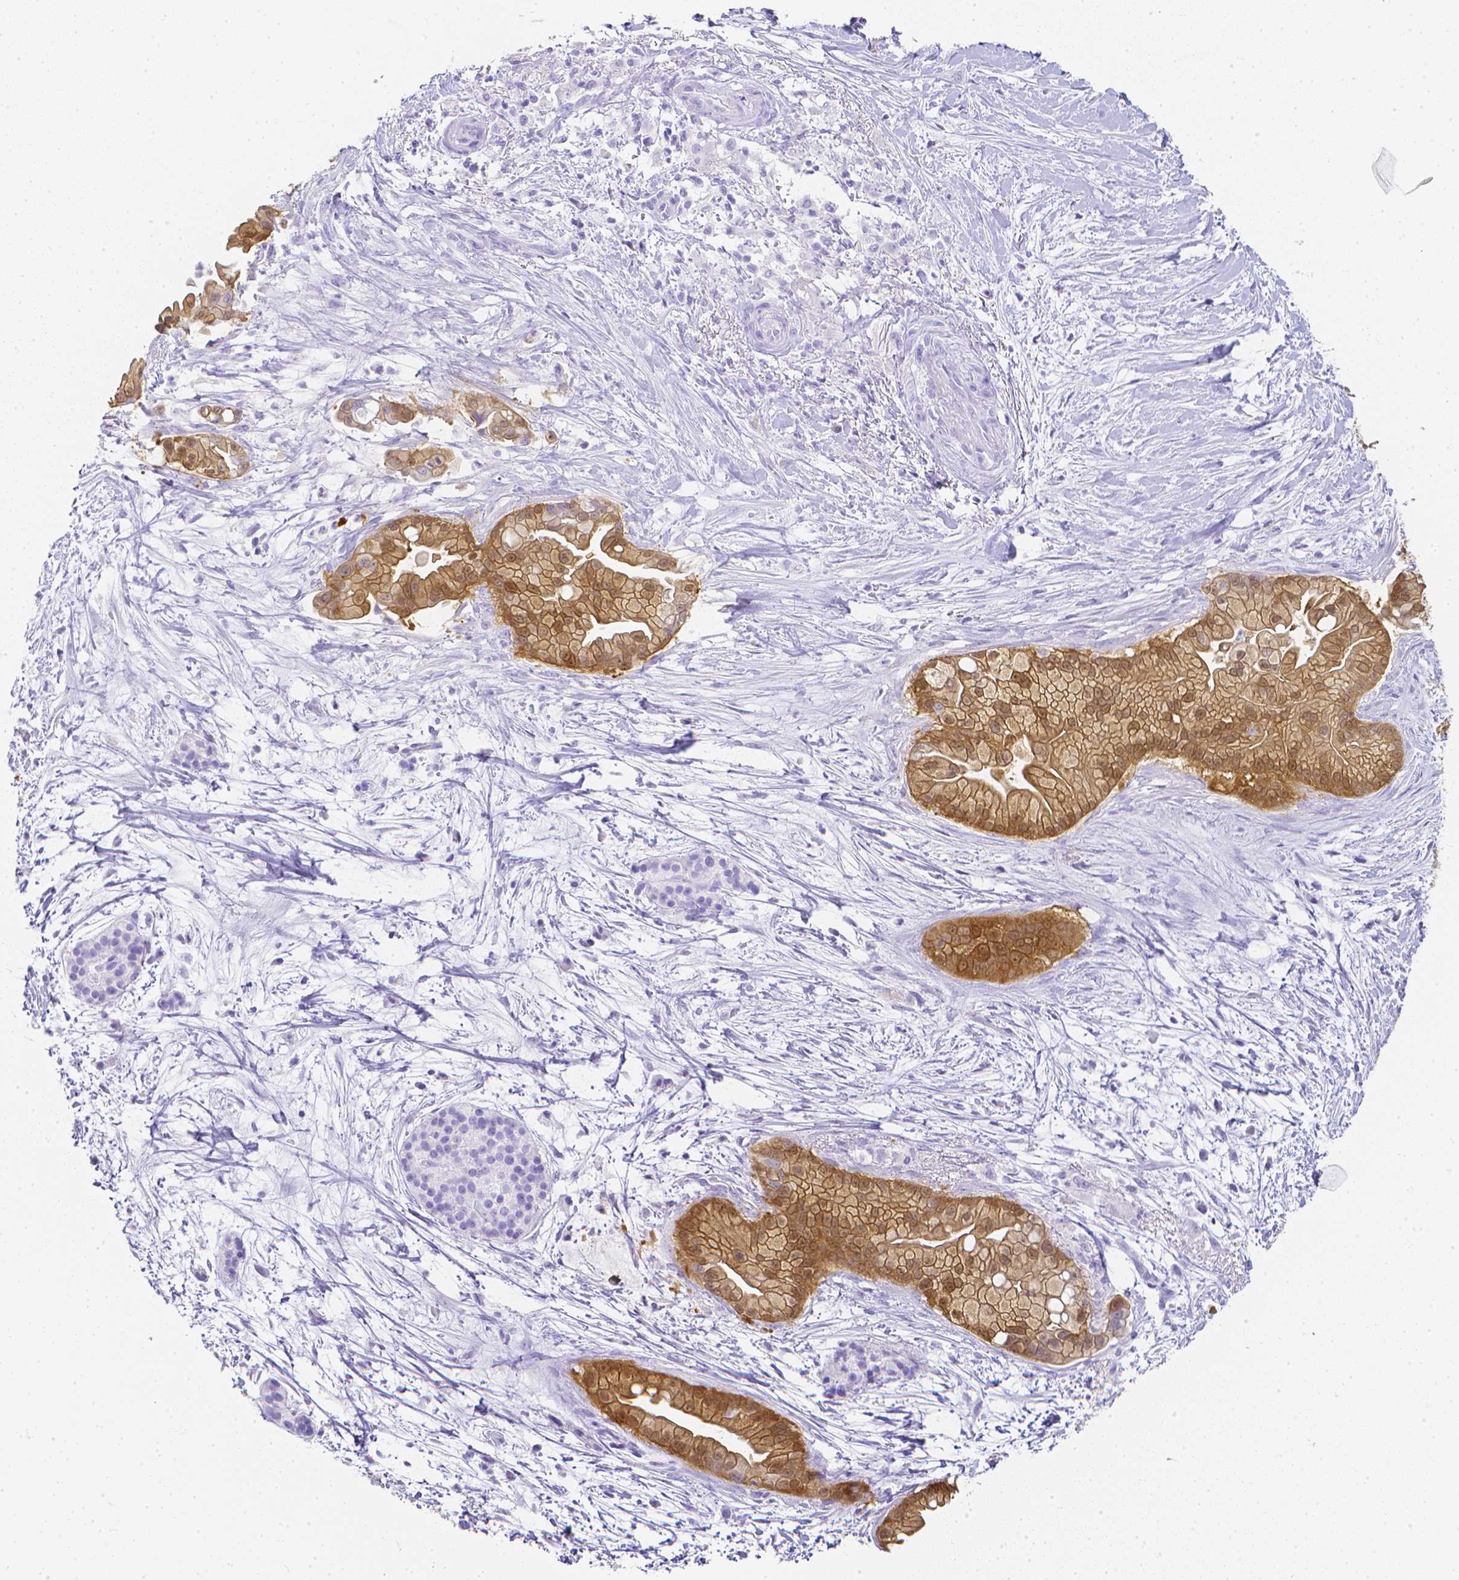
{"staining": {"intensity": "moderate", "quantity": ">75%", "location": "cytoplasmic/membranous,nuclear"}, "tissue": "pancreatic cancer", "cell_type": "Tumor cells", "image_type": "cancer", "snomed": [{"axis": "morphology", "description": "Adenocarcinoma, NOS"}, {"axis": "topography", "description": "Pancreas"}], "caption": "High-power microscopy captured an IHC image of pancreatic adenocarcinoma, revealing moderate cytoplasmic/membranous and nuclear positivity in approximately >75% of tumor cells.", "gene": "LGALS4", "patient": {"sex": "female", "age": 69}}